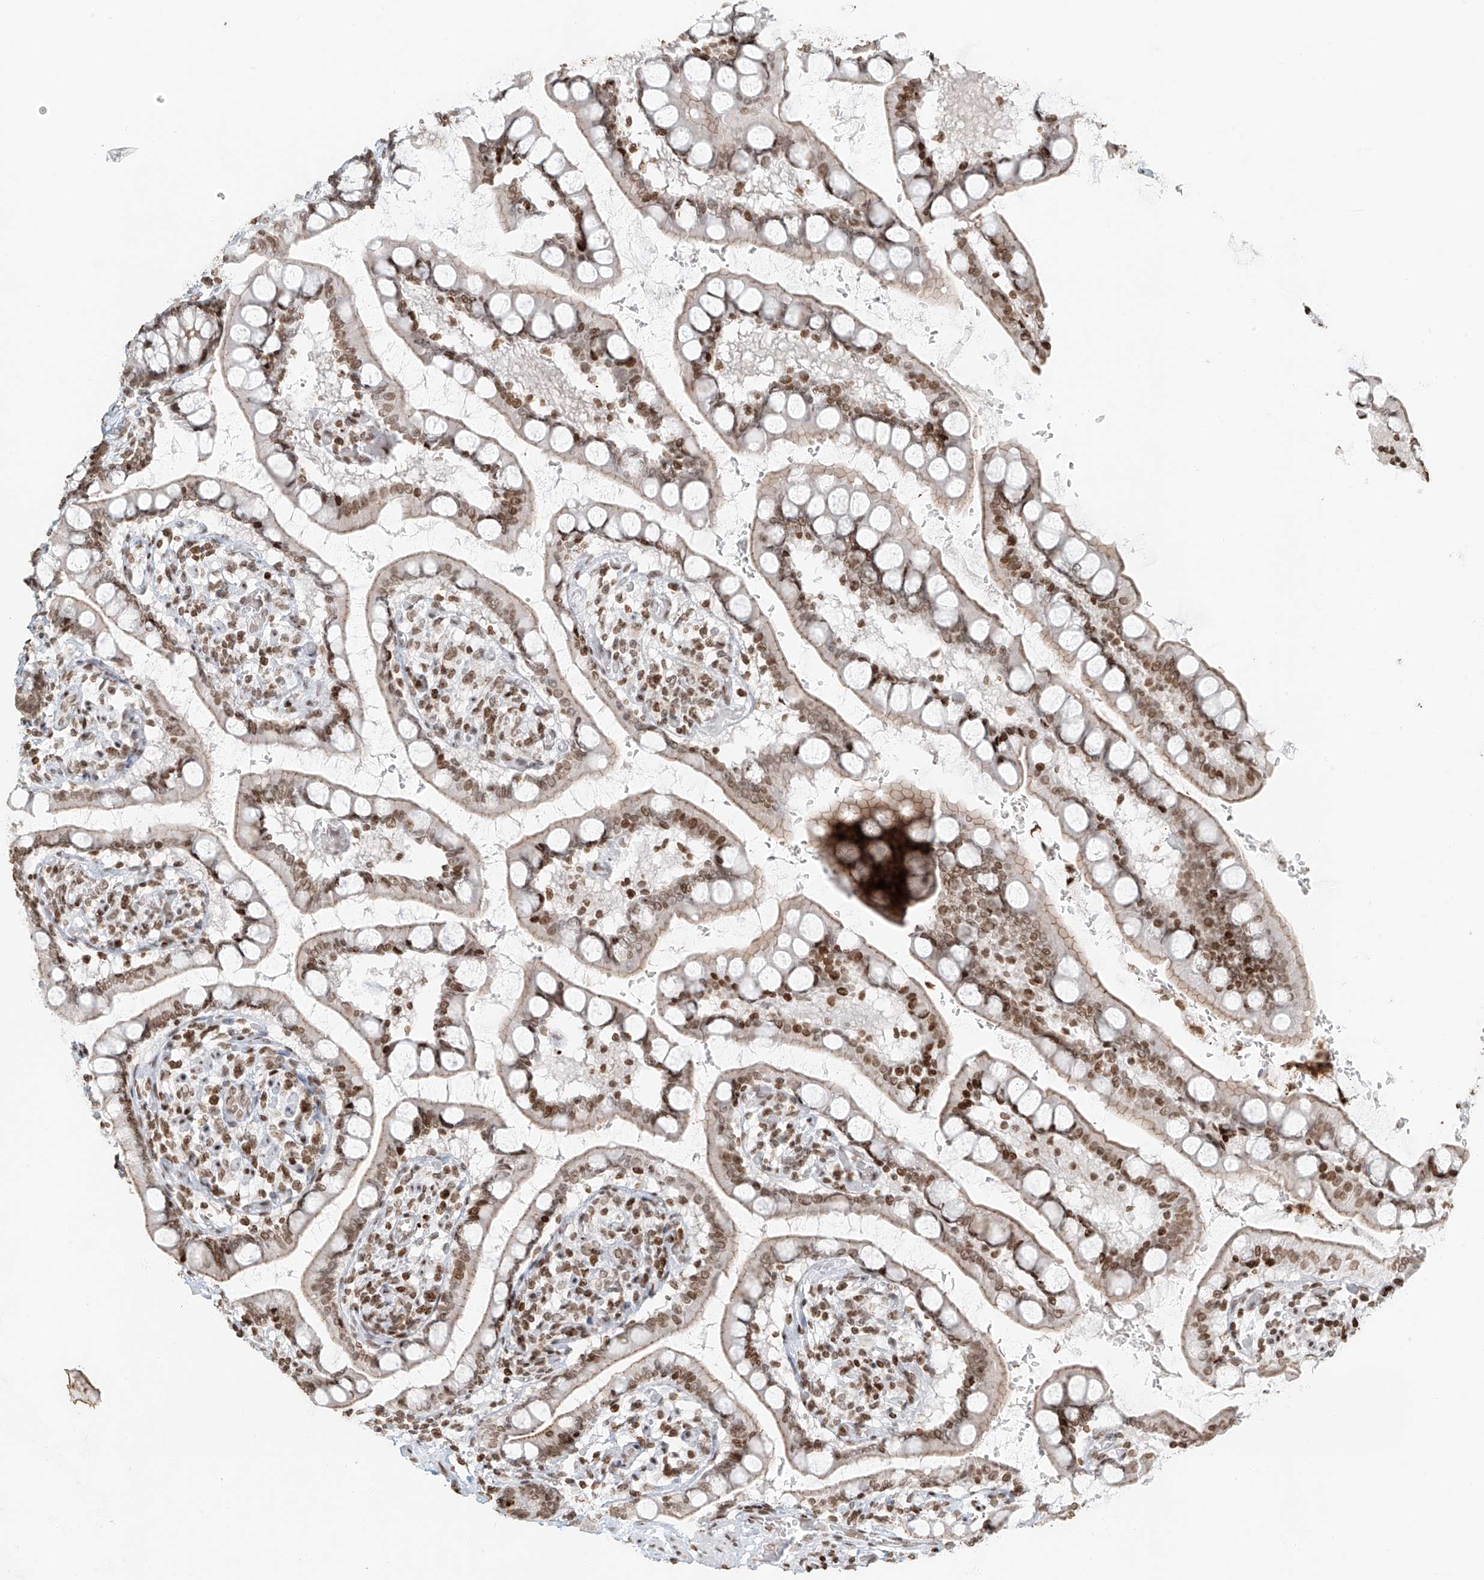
{"staining": {"intensity": "moderate", "quantity": ">75%", "location": "cytoplasmic/membranous,nuclear"}, "tissue": "small intestine", "cell_type": "Glandular cells", "image_type": "normal", "snomed": [{"axis": "morphology", "description": "Normal tissue, NOS"}, {"axis": "topography", "description": "Small intestine"}], "caption": "A high-resolution micrograph shows immunohistochemistry staining of unremarkable small intestine, which displays moderate cytoplasmic/membranous,nuclear staining in about >75% of glandular cells. (Brightfield microscopy of DAB IHC at high magnification).", "gene": "C17orf58", "patient": {"sex": "male", "age": 52}}